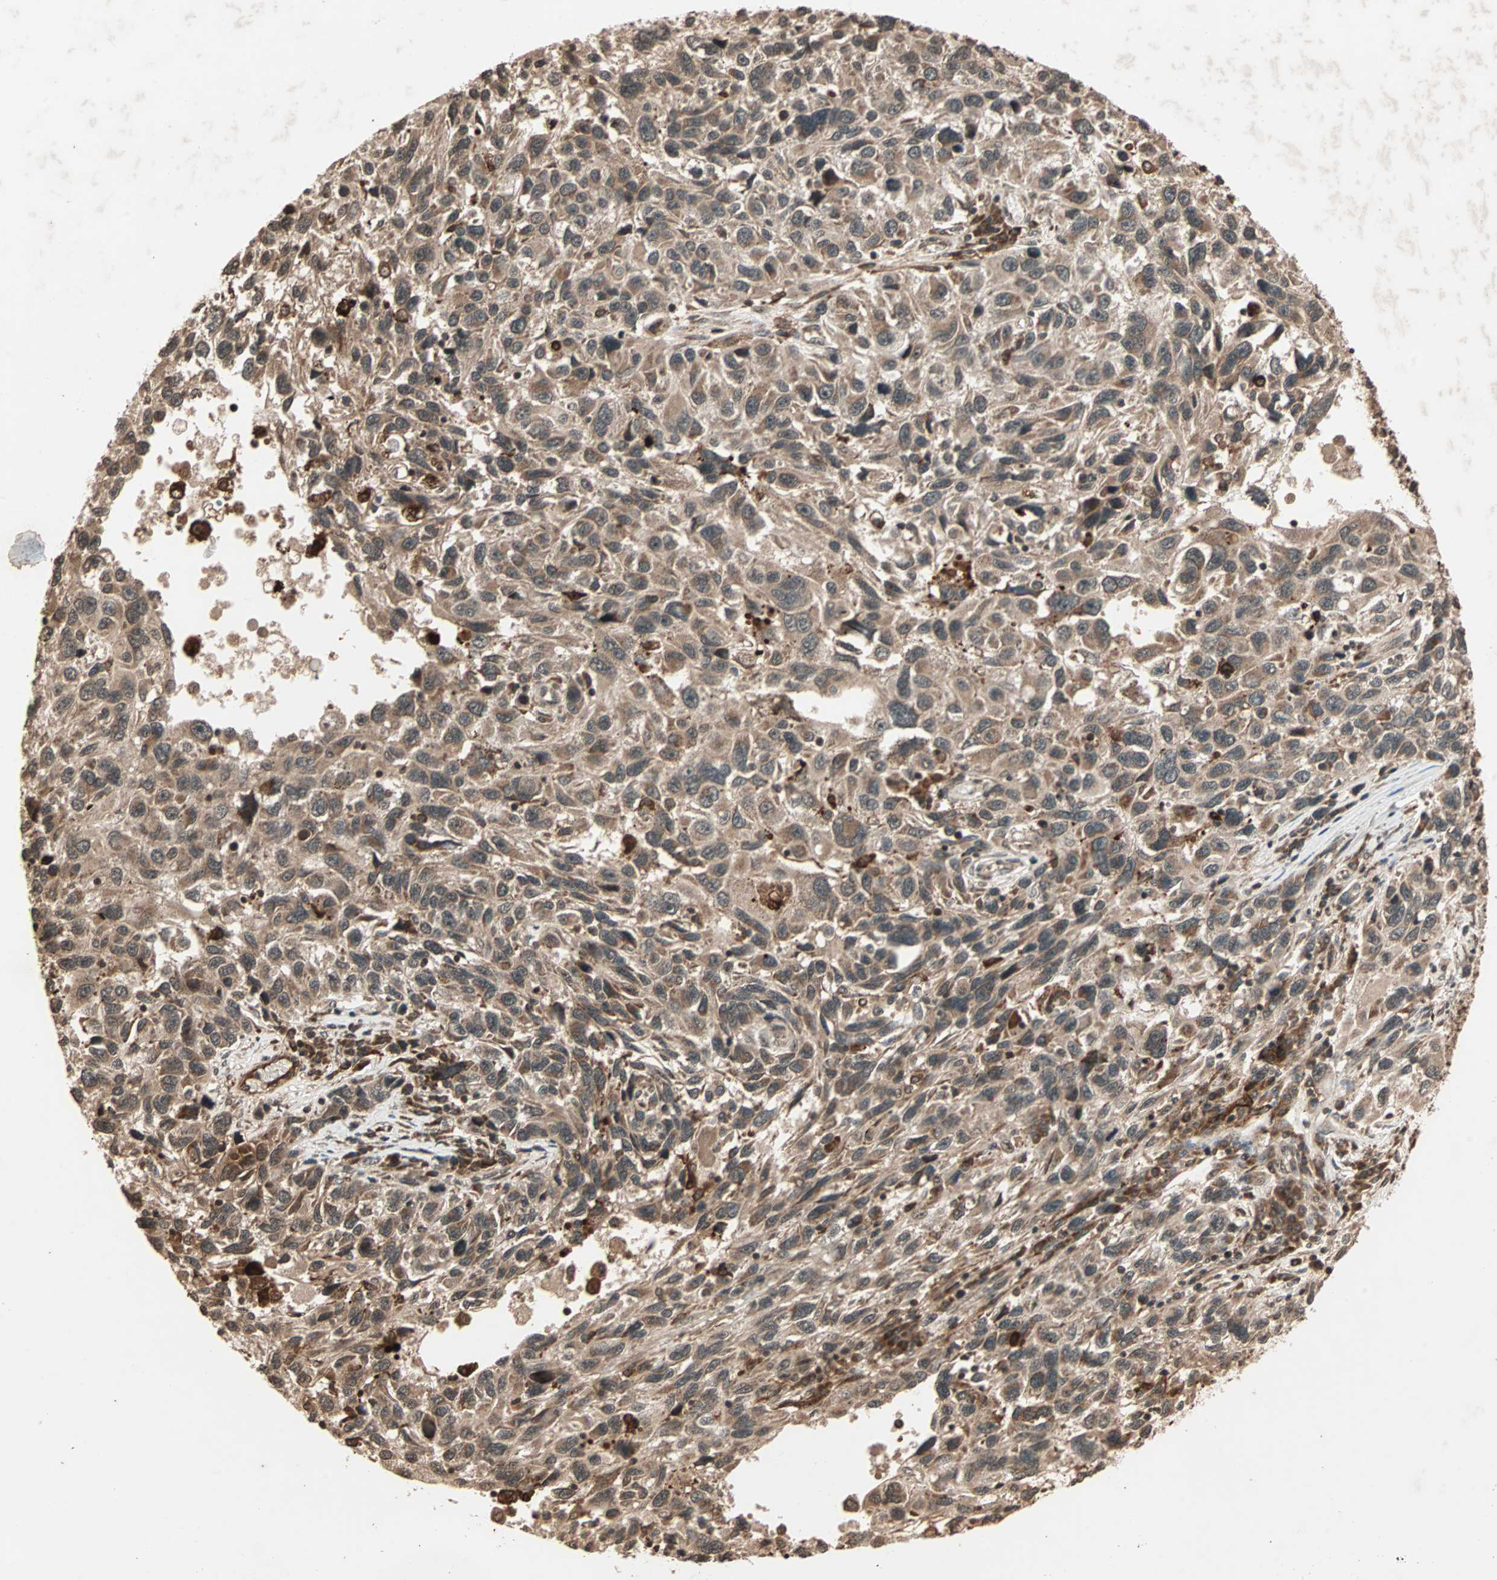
{"staining": {"intensity": "moderate", "quantity": ">75%", "location": "cytoplasmic/membranous"}, "tissue": "melanoma", "cell_type": "Tumor cells", "image_type": "cancer", "snomed": [{"axis": "morphology", "description": "Malignant melanoma, NOS"}, {"axis": "topography", "description": "Skin"}], "caption": "The image exhibits a brown stain indicating the presence of a protein in the cytoplasmic/membranous of tumor cells in malignant melanoma.", "gene": "RFFL", "patient": {"sex": "male", "age": 53}}